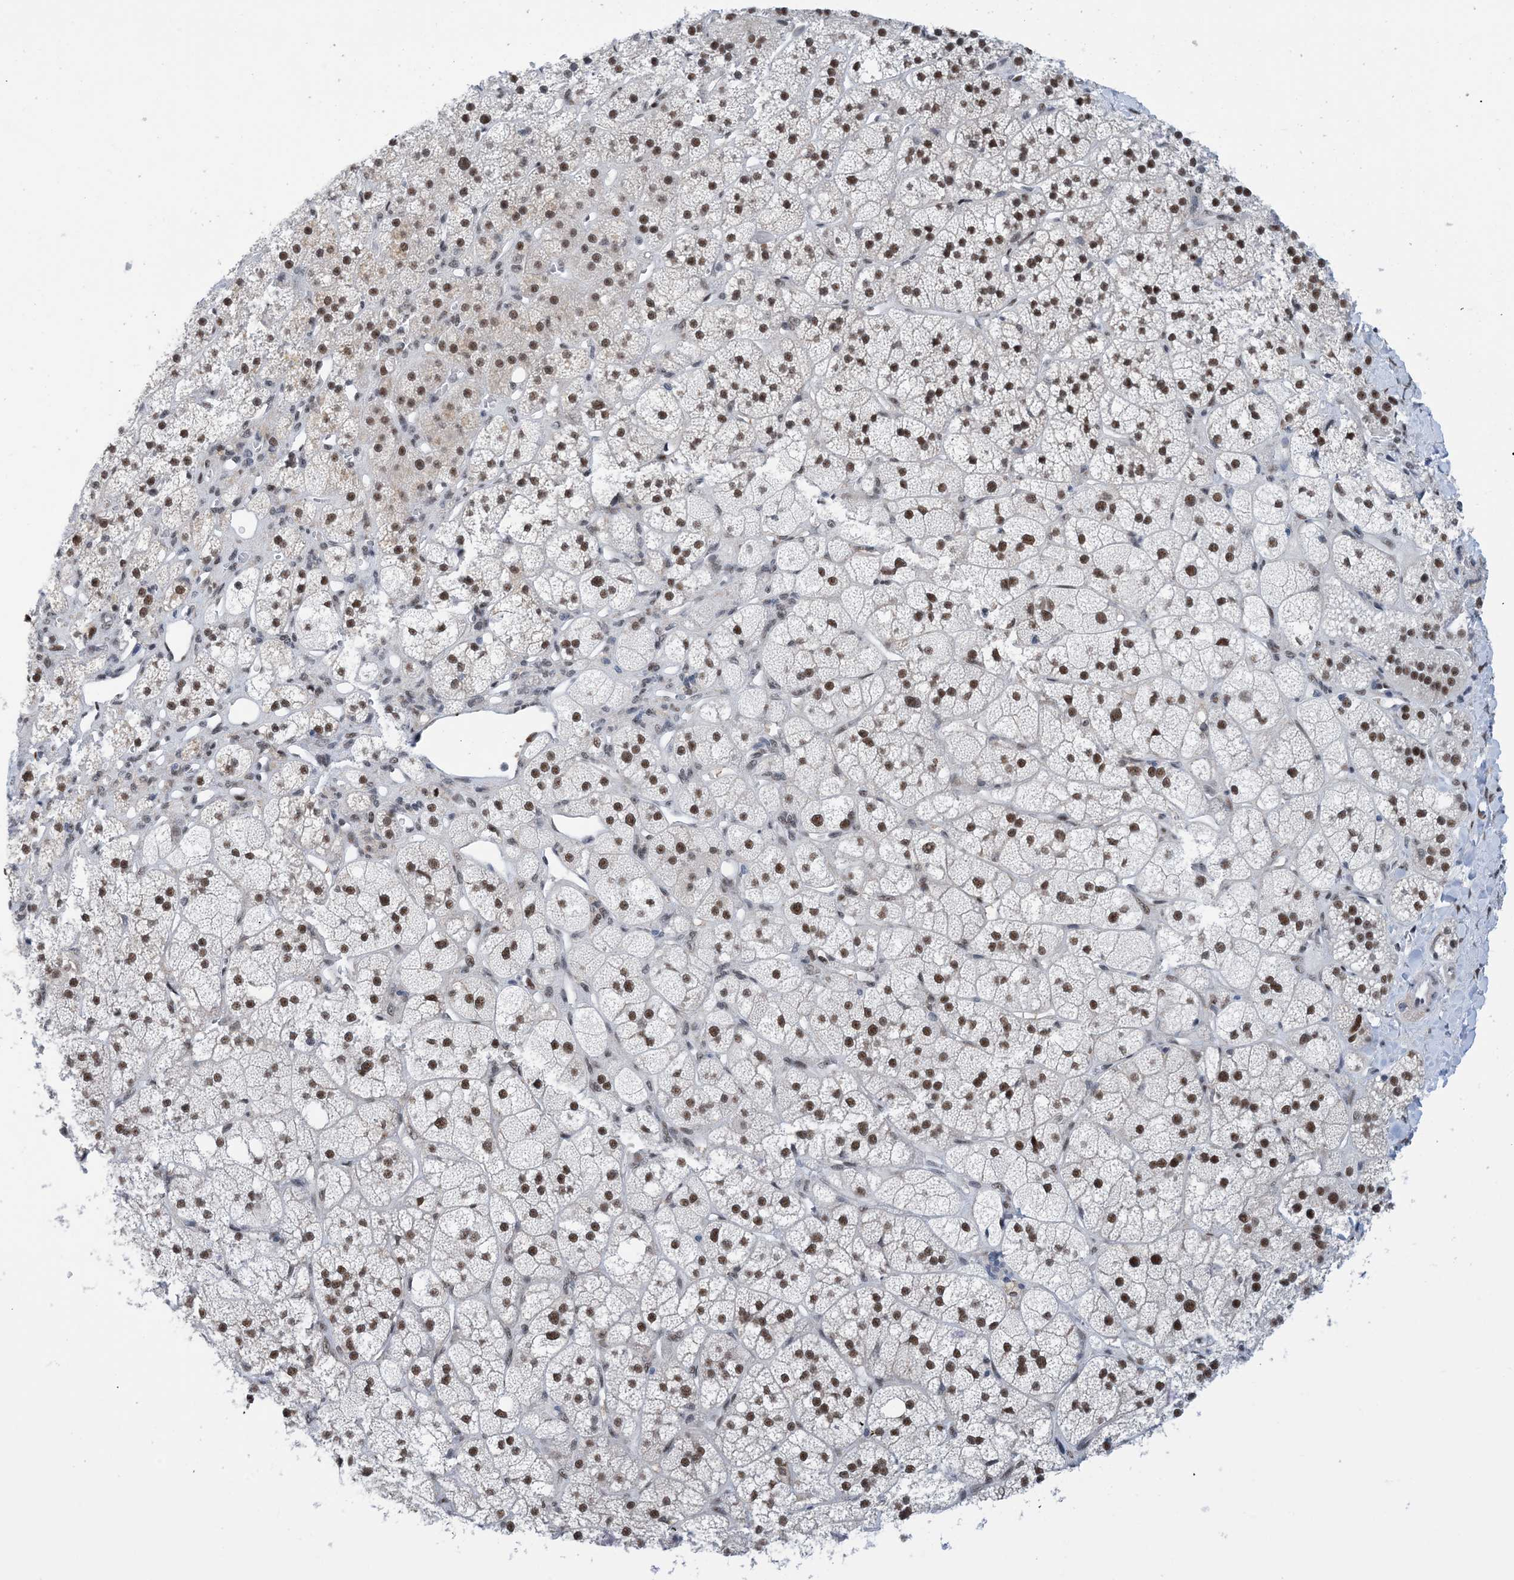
{"staining": {"intensity": "strong", "quantity": ">75%", "location": "nuclear"}, "tissue": "adrenal gland", "cell_type": "Glandular cells", "image_type": "normal", "snomed": [{"axis": "morphology", "description": "Normal tissue, NOS"}, {"axis": "topography", "description": "Adrenal gland"}], "caption": "IHC histopathology image of benign adrenal gland: adrenal gland stained using immunohistochemistry demonstrates high levels of strong protein expression localized specifically in the nuclear of glandular cells, appearing as a nuclear brown color.", "gene": "HEMK1", "patient": {"sex": "male", "age": 61}}